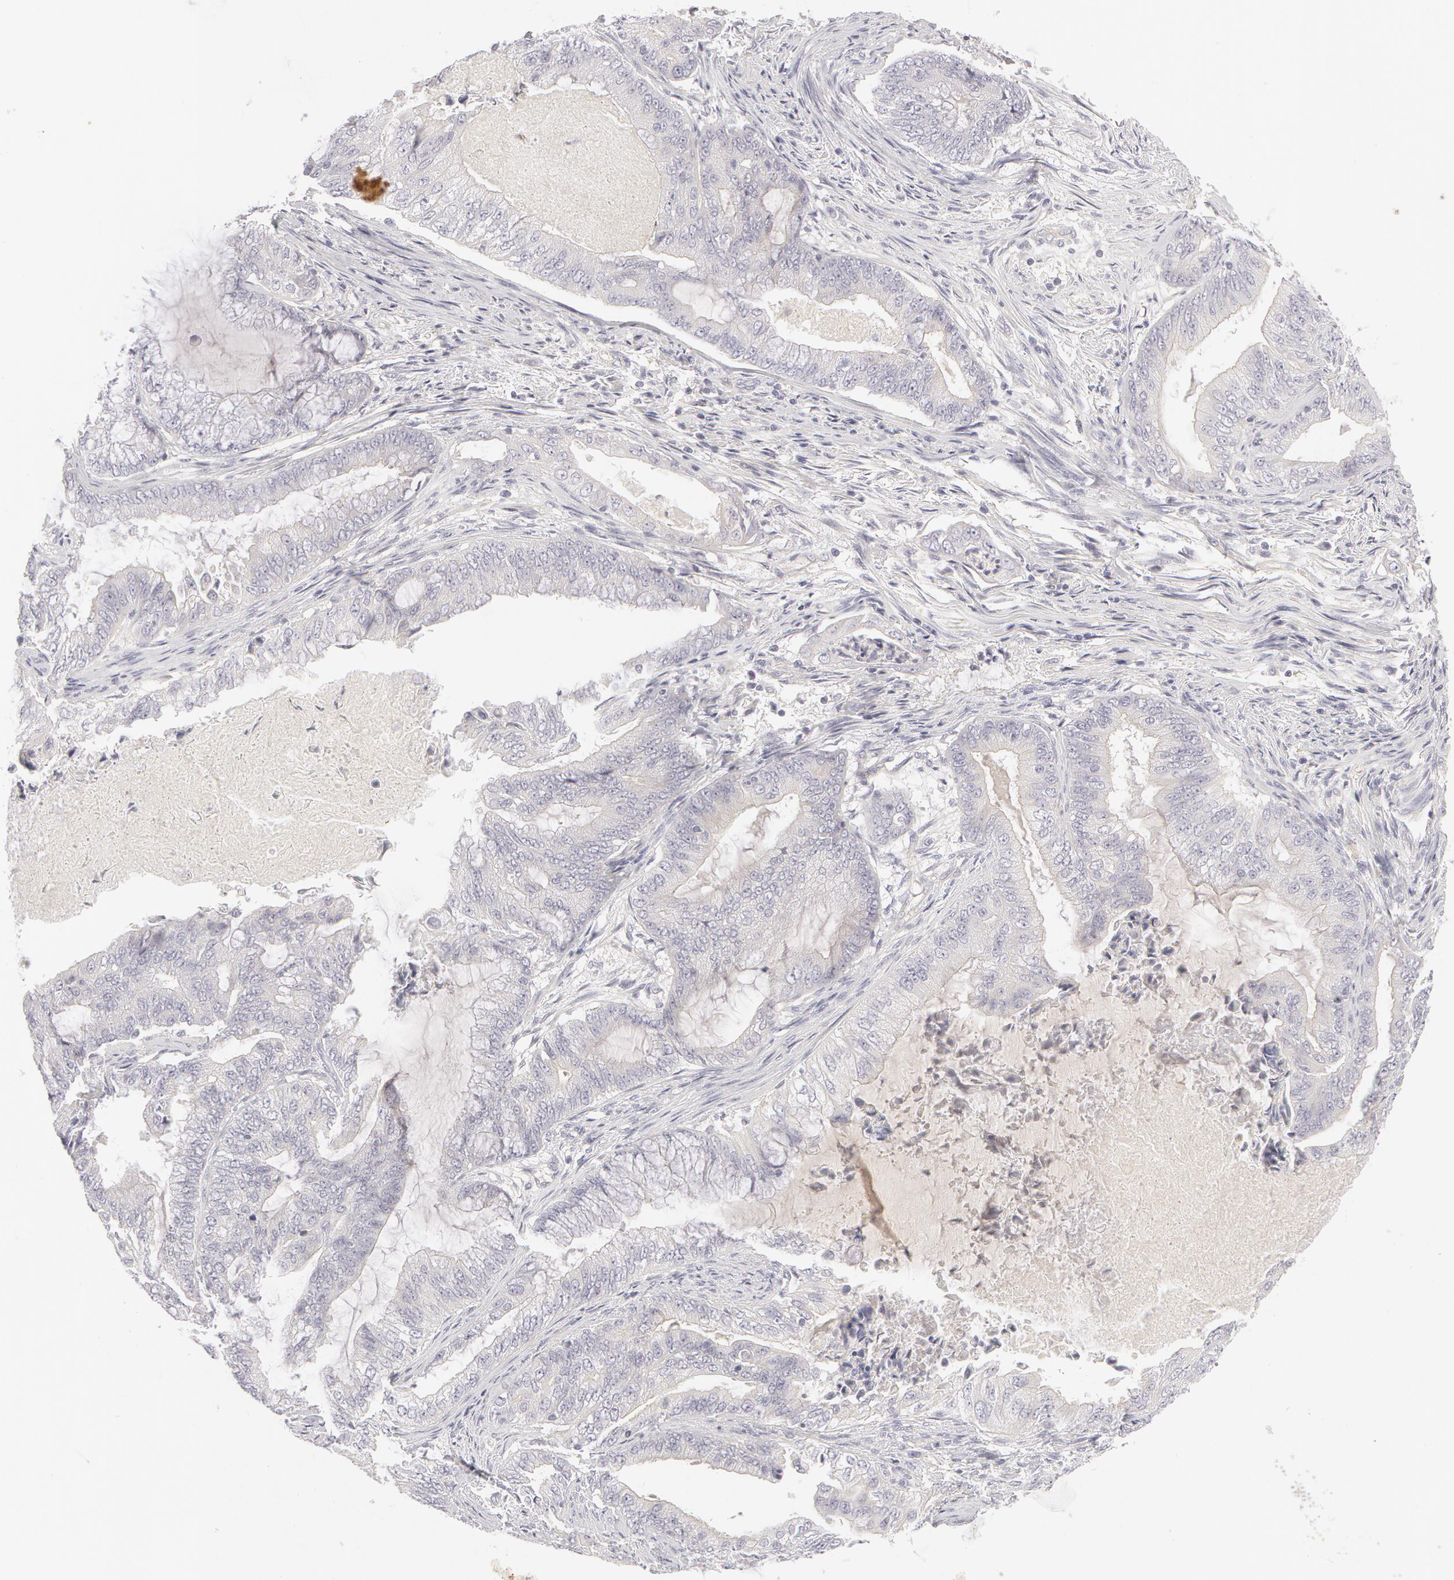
{"staining": {"intensity": "negative", "quantity": "none", "location": "none"}, "tissue": "endometrial cancer", "cell_type": "Tumor cells", "image_type": "cancer", "snomed": [{"axis": "morphology", "description": "Adenocarcinoma, NOS"}, {"axis": "topography", "description": "Endometrium"}], "caption": "A high-resolution image shows immunohistochemistry staining of endometrial cancer (adenocarcinoma), which shows no significant positivity in tumor cells.", "gene": "ABCB1", "patient": {"sex": "female", "age": 63}}